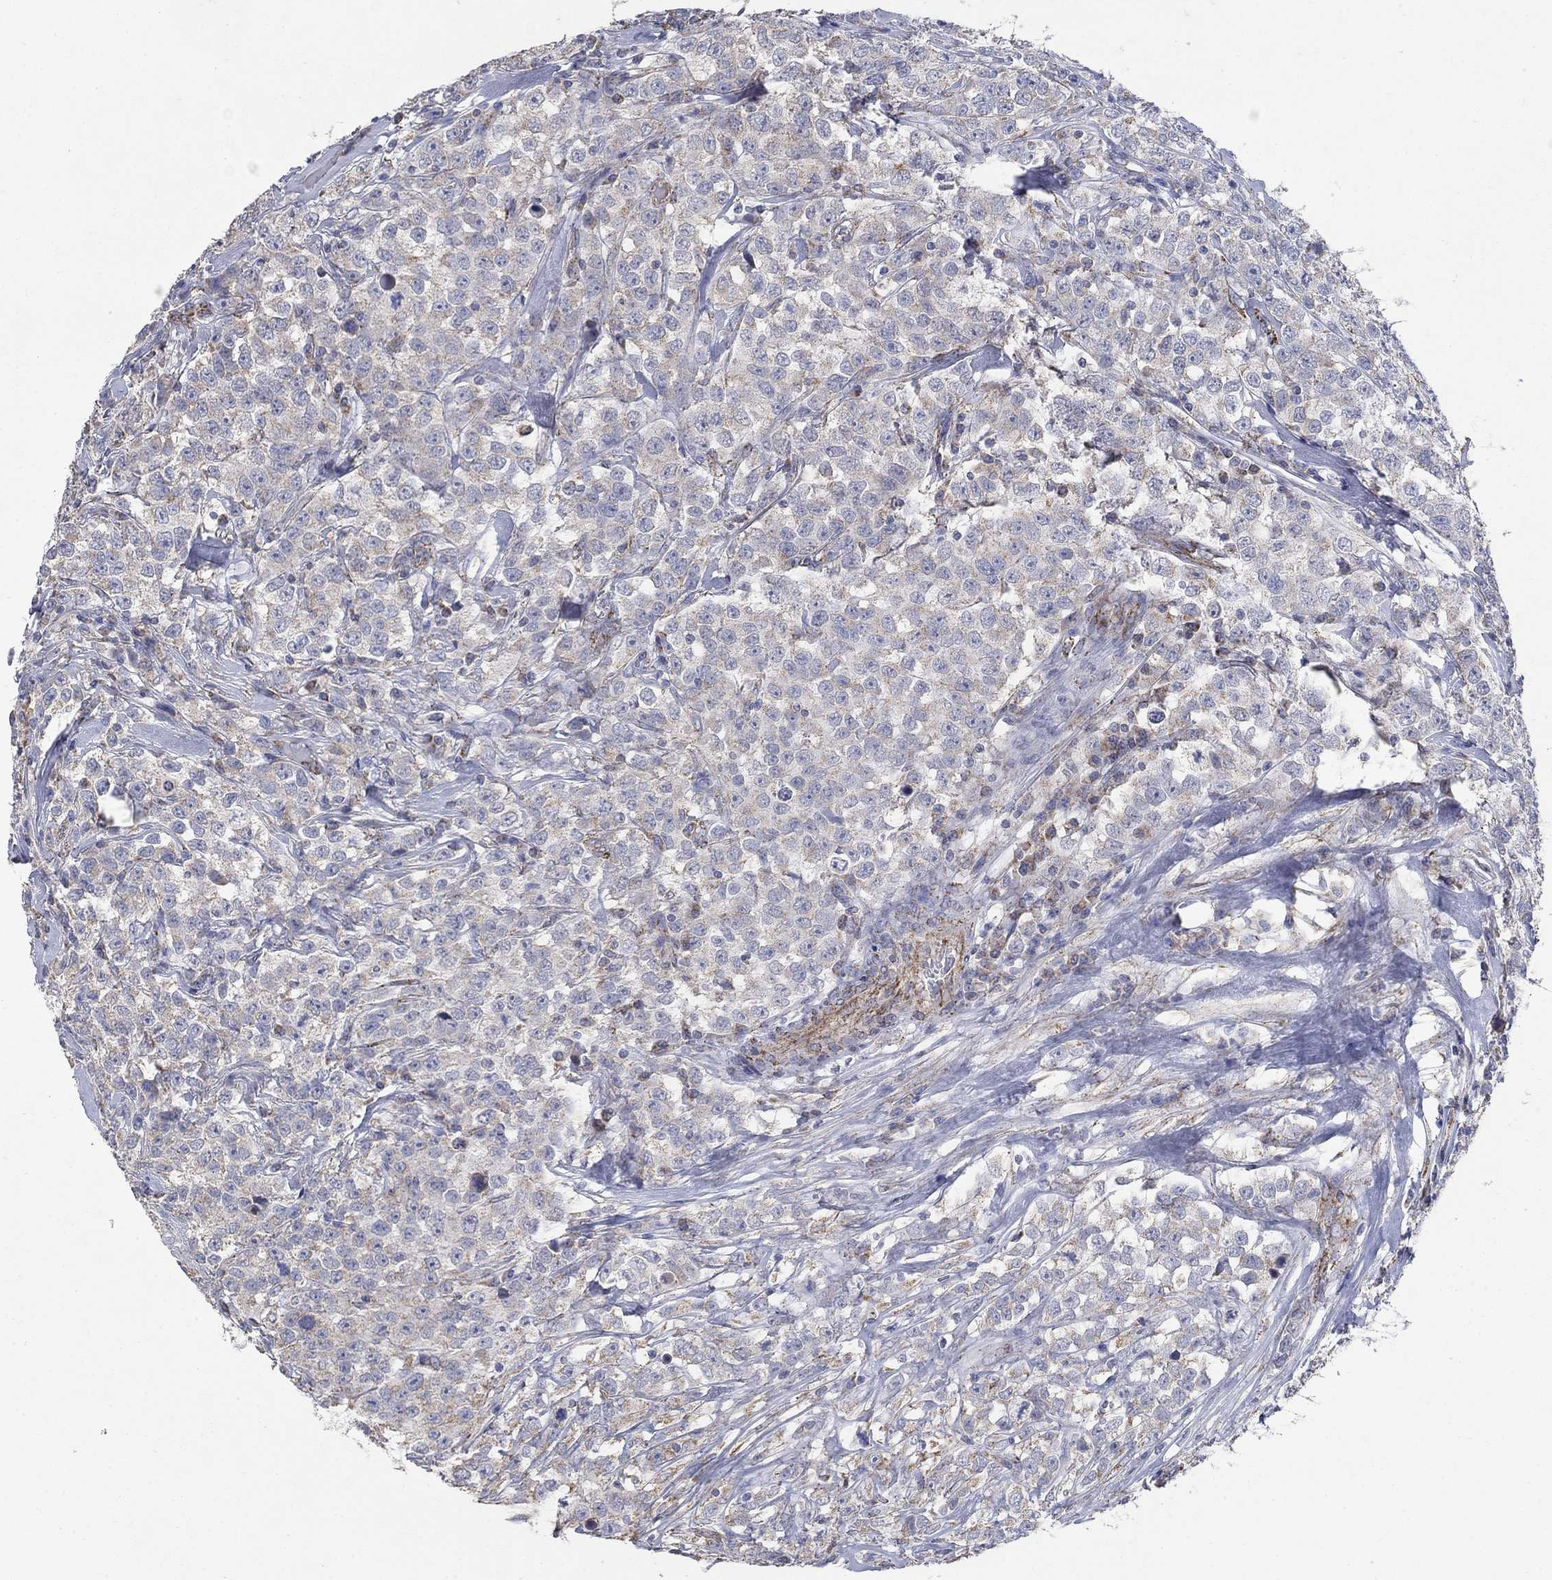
{"staining": {"intensity": "negative", "quantity": "none", "location": "none"}, "tissue": "testis cancer", "cell_type": "Tumor cells", "image_type": "cancer", "snomed": [{"axis": "morphology", "description": "Seminoma, NOS"}, {"axis": "topography", "description": "Testis"}], "caption": "This is an immunohistochemistry (IHC) photomicrograph of human seminoma (testis). There is no expression in tumor cells.", "gene": "PNPLA2", "patient": {"sex": "male", "age": 59}}